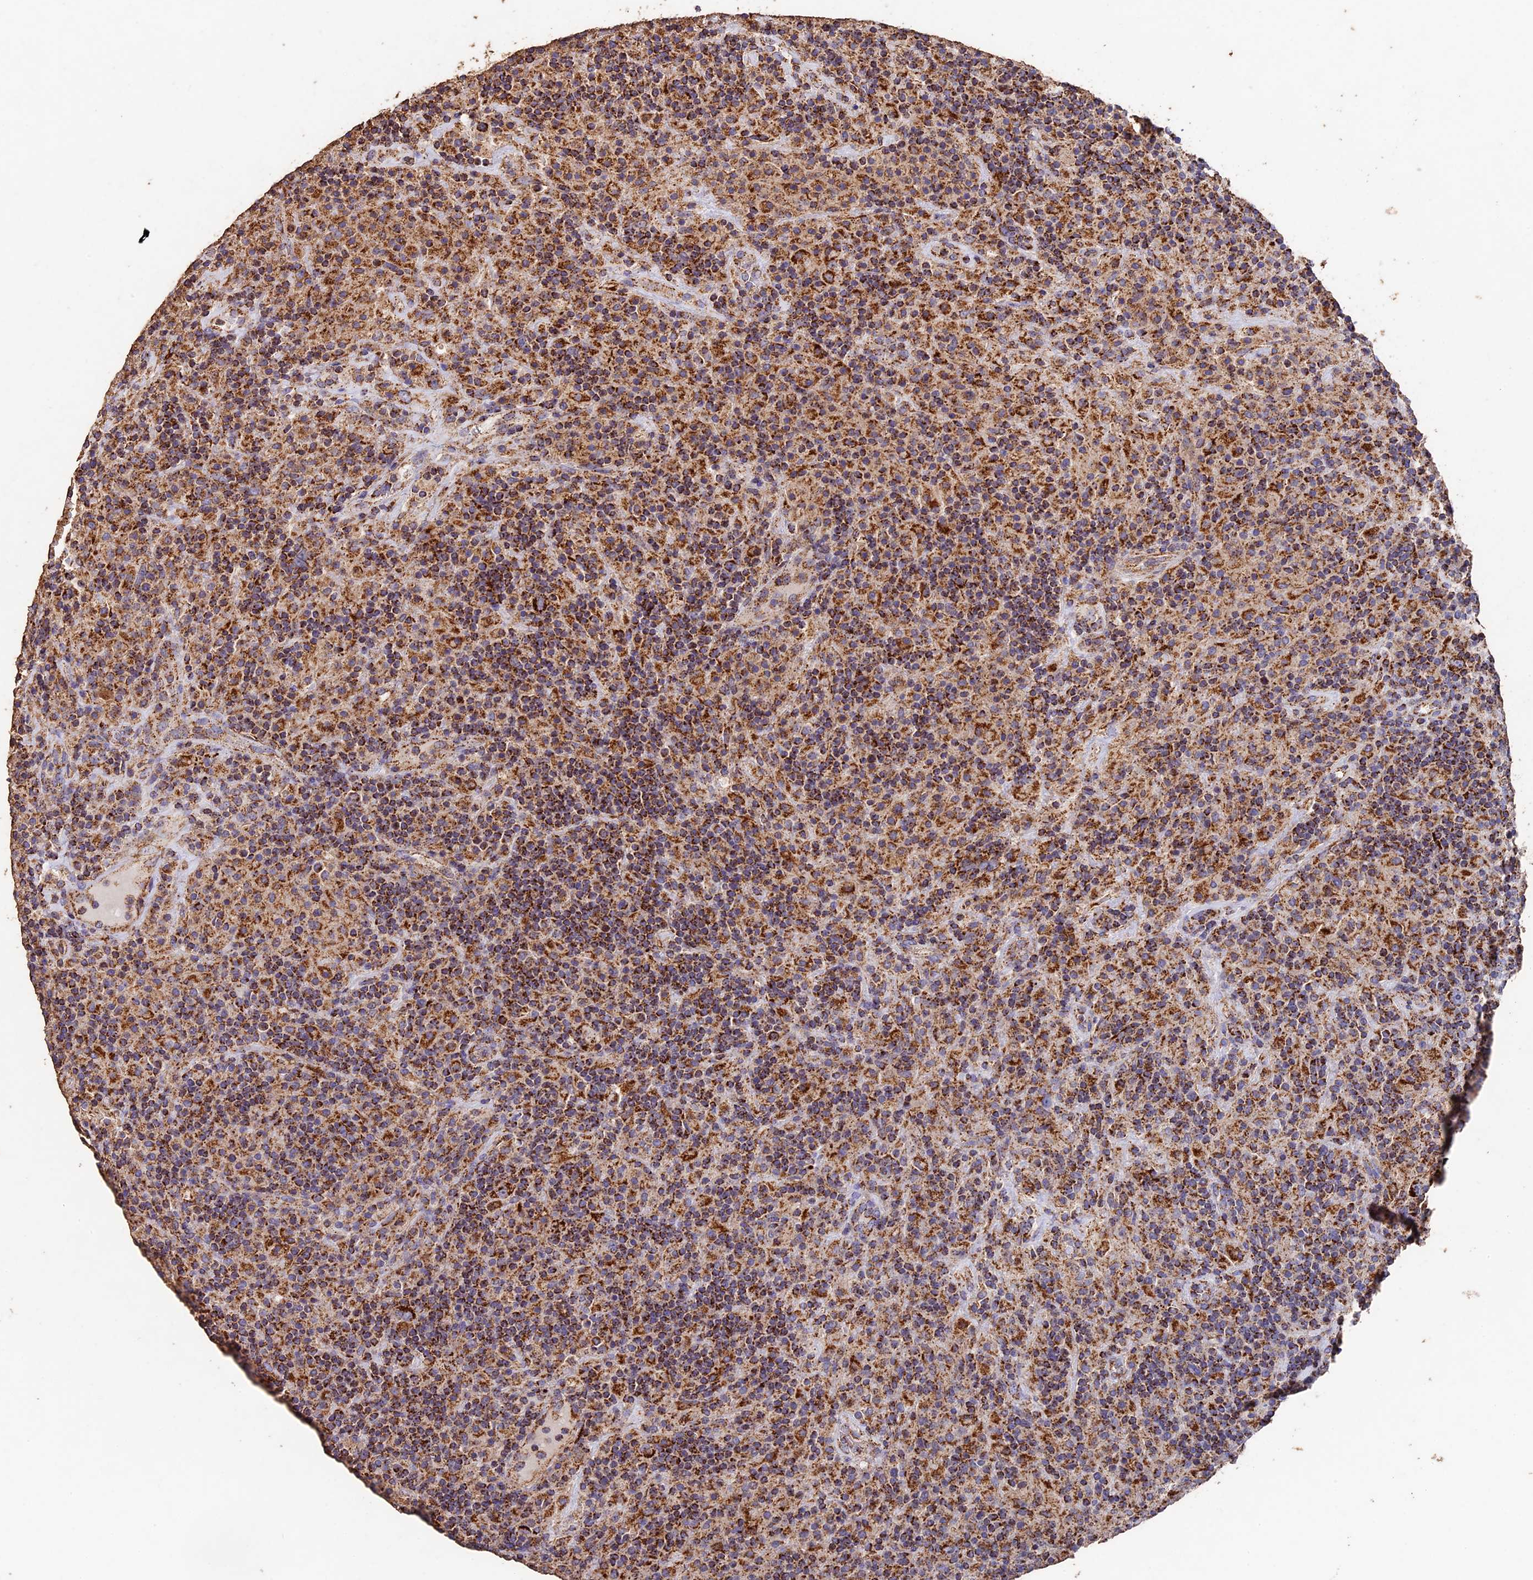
{"staining": {"intensity": "strong", "quantity": ">75%", "location": "cytoplasmic/membranous"}, "tissue": "lymphoma", "cell_type": "Tumor cells", "image_type": "cancer", "snomed": [{"axis": "morphology", "description": "Hodgkin's disease, NOS"}, {"axis": "topography", "description": "Lymph node"}], "caption": "Approximately >75% of tumor cells in human Hodgkin's disease demonstrate strong cytoplasmic/membranous protein expression as visualized by brown immunohistochemical staining.", "gene": "ADAT1", "patient": {"sex": "male", "age": 70}}